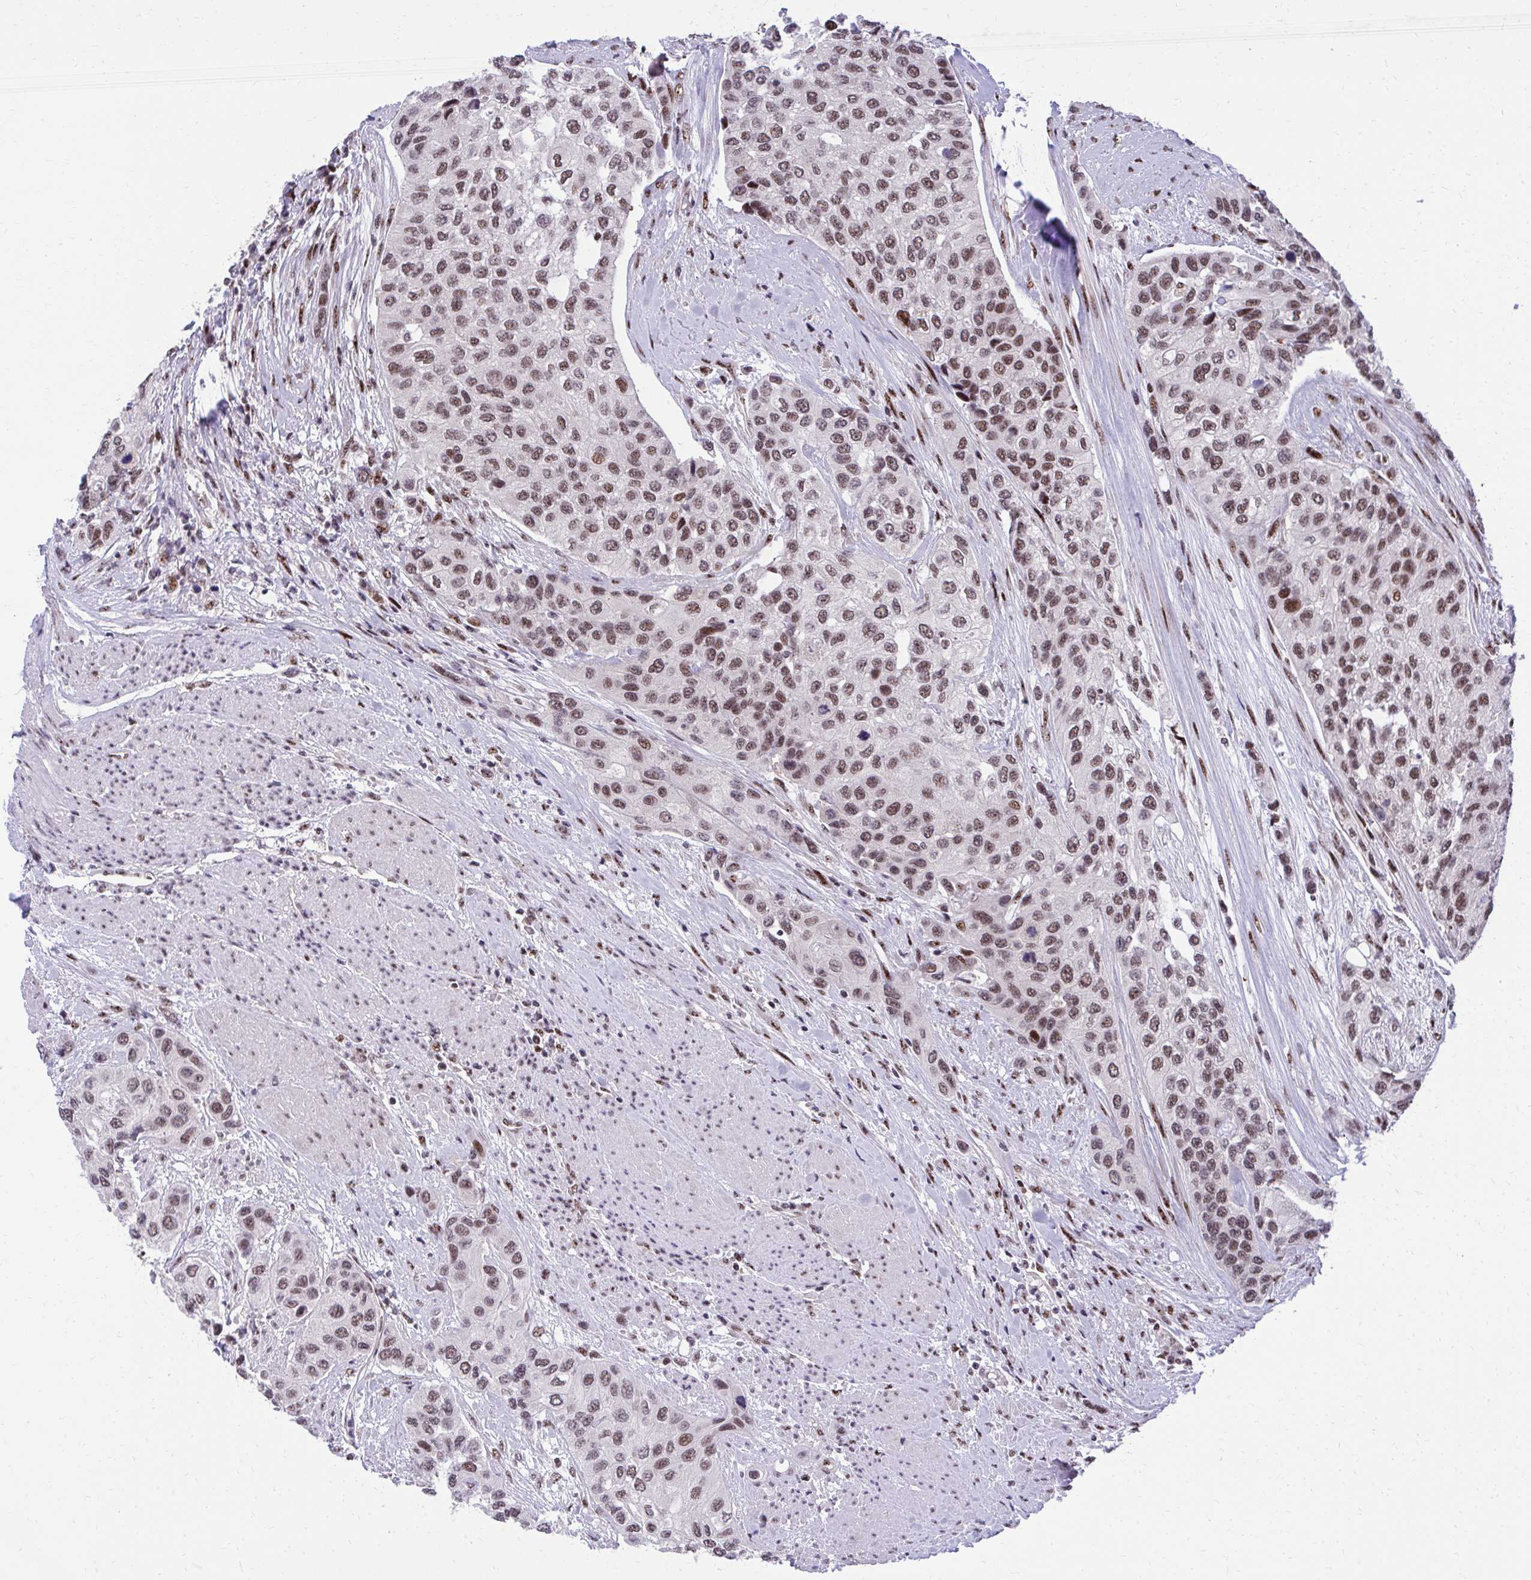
{"staining": {"intensity": "moderate", "quantity": ">75%", "location": "nuclear"}, "tissue": "urothelial cancer", "cell_type": "Tumor cells", "image_type": "cancer", "snomed": [{"axis": "morphology", "description": "Normal tissue, NOS"}, {"axis": "morphology", "description": "Urothelial carcinoma, High grade"}, {"axis": "topography", "description": "Vascular tissue"}, {"axis": "topography", "description": "Urinary bladder"}], "caption": "This image shows immunohistochemistry (IHC) staining of urothelial cancer, with medium moderate nuclear expression in approximately >75% of tumor cells.", "gene": "HOXA4", "patient": {"sex": "female", "age": 56}}